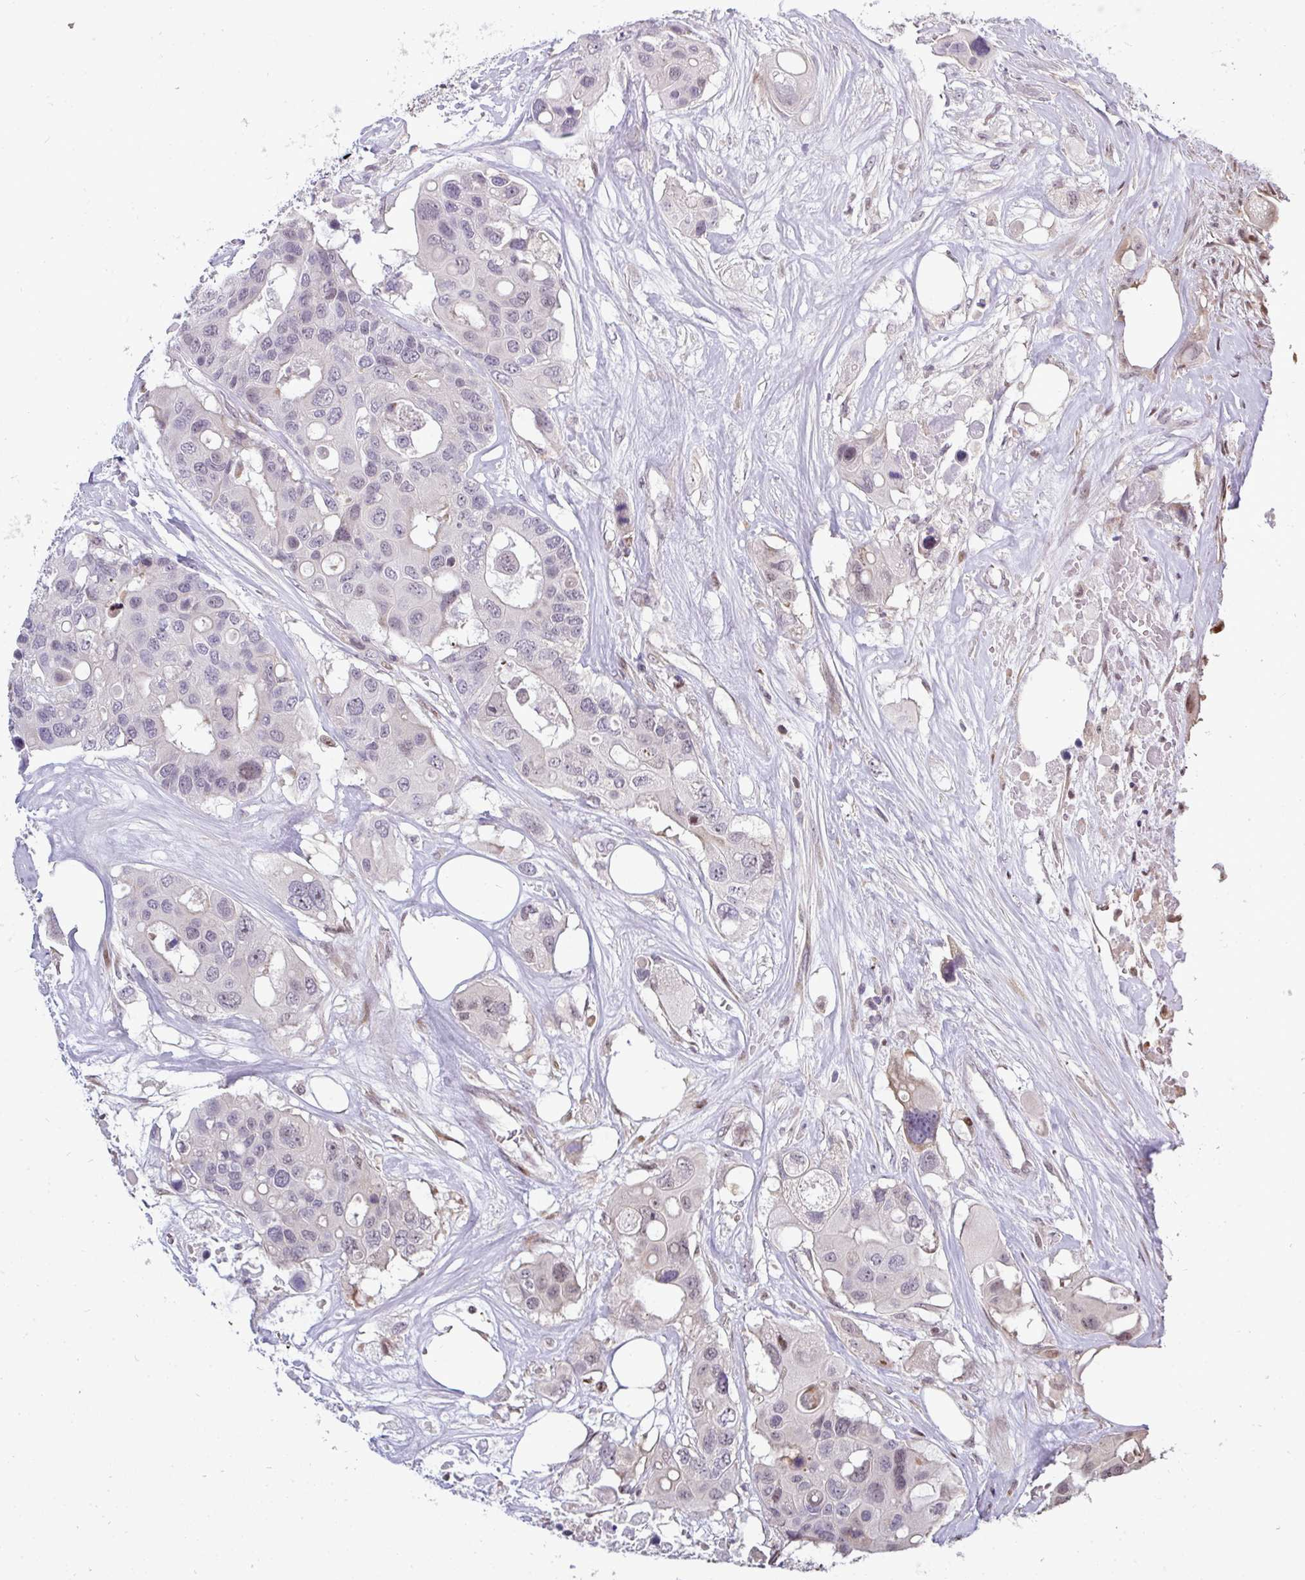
{"staining": {"intensity": "weak", "quantity": "<25%", "location": "nuclear"}, "tissue": "colorectal cancer", "cell_type": "Tumor cells", "image_type": "cancer", "snomed": [{"axis": "morphology", "description": "Adenocarcinoma, NOS"}, {"axis": "topography", "description": "Colon"}], "caption": "Immunohistochemistry (IHC) photomicrograph of neoplastic tissue: adenocarcinoma (colorectal) stained with DAB reveals no significant protein expression in tumor cells.", "gene": "PATZ1", "patient": {"sex": "male", "age": 77}}